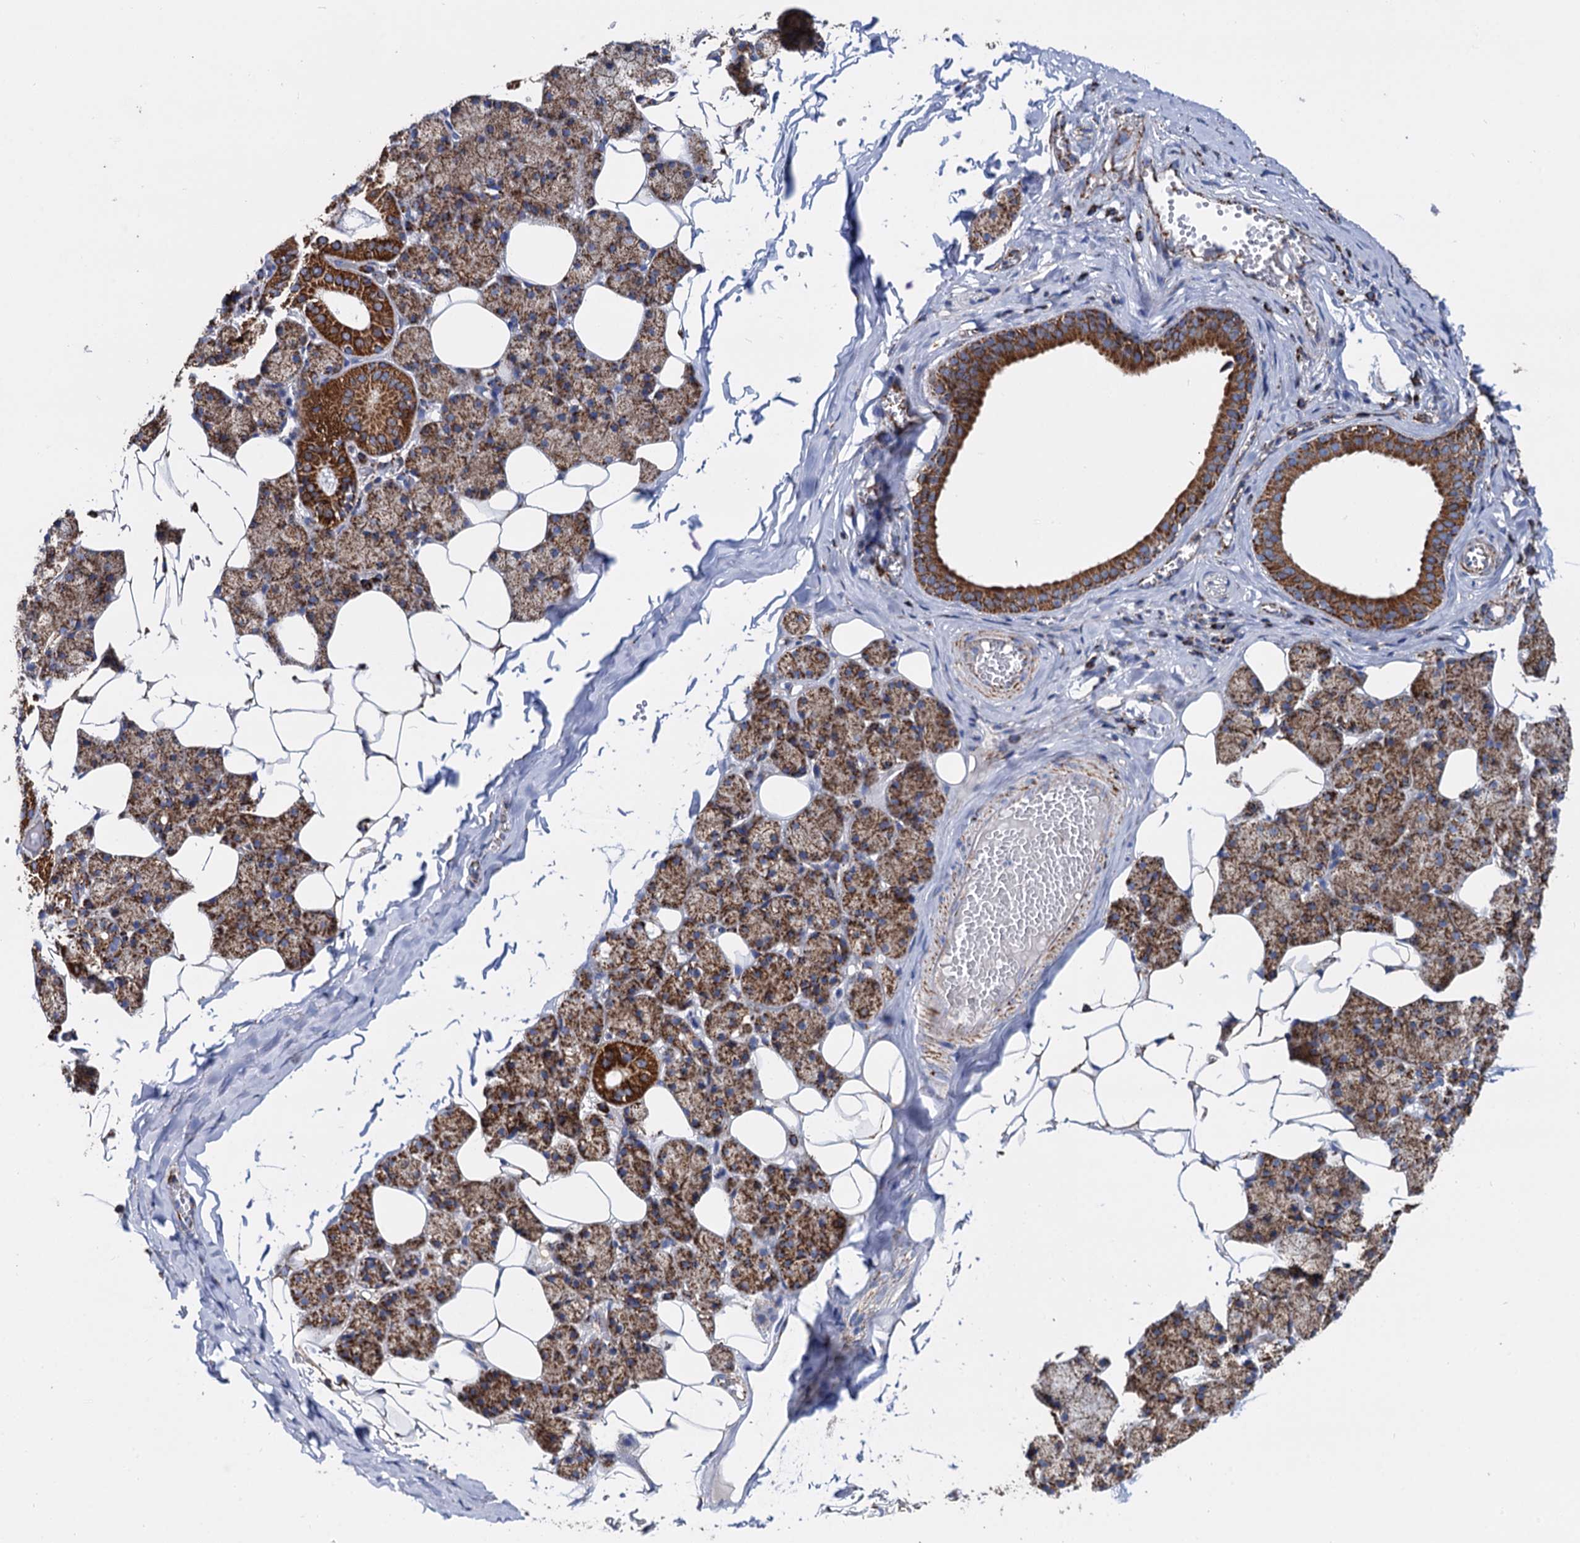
{"staining": {"intensity": "strong", "quantity": ">75%", "location": "cytoplasmic/membranous"}, "tissue": "salivary gland", "cell_type": "Glandular cells", "image_type": "normal", "snomed": [{"axis": "morphology", "description": "Normal tissue, NOS"}, {"axis": "topography", "description": "Salivary gland"}], "caption": "A micrograph of human salivary gland stained for a protein demonstrates strong cytoplasmic/membranous brown staining in glandular cells. (Brightfield microscopy of DAB IHC at high magnification).", "gene": "TIMM10", "patient": {"sex": "female", "age": 33}}